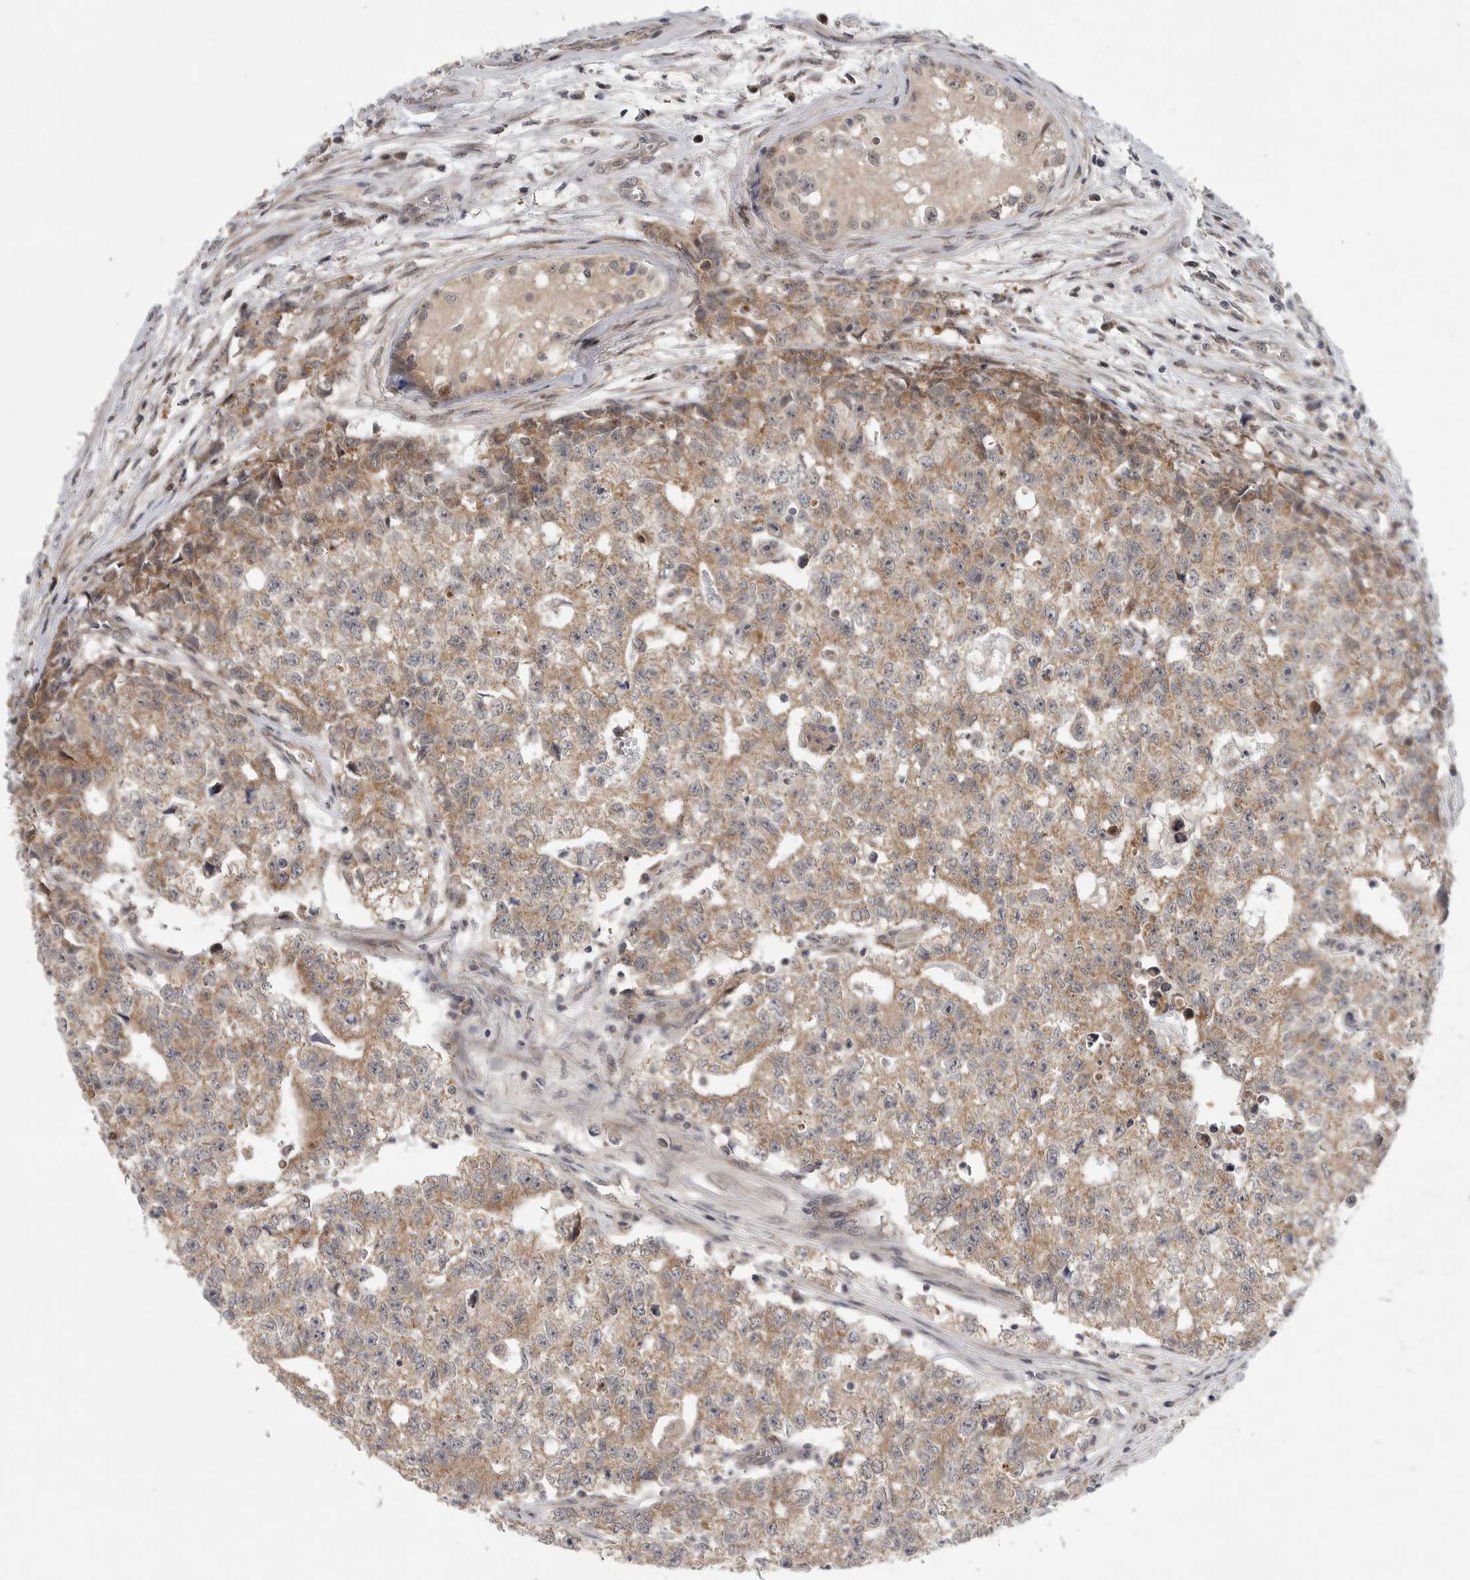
{"staining": {"intensity": "moderate", "quantity": ">75%", "location": "cytoplasmic/membranous"}, "tissue": "testis cancer", "cell_type": "Tumor cells", "image_type": "cancer", "snomed": [{"axis": "morphology", "description": "Carcinoma, Embryonal, NOS"}, {"axis": "topography", "description": "Testis"}], "caption": "Testis embryonal carcinoma tissue displays moderate cytoplasmic/membranous expression in about >75% of tumor cells Immunohistochemistry (ihc) stains the protein in brown and the nuclei are stained blue.", "gene": "FBXO43", "patient": {"sex": "male", "age": 28}}